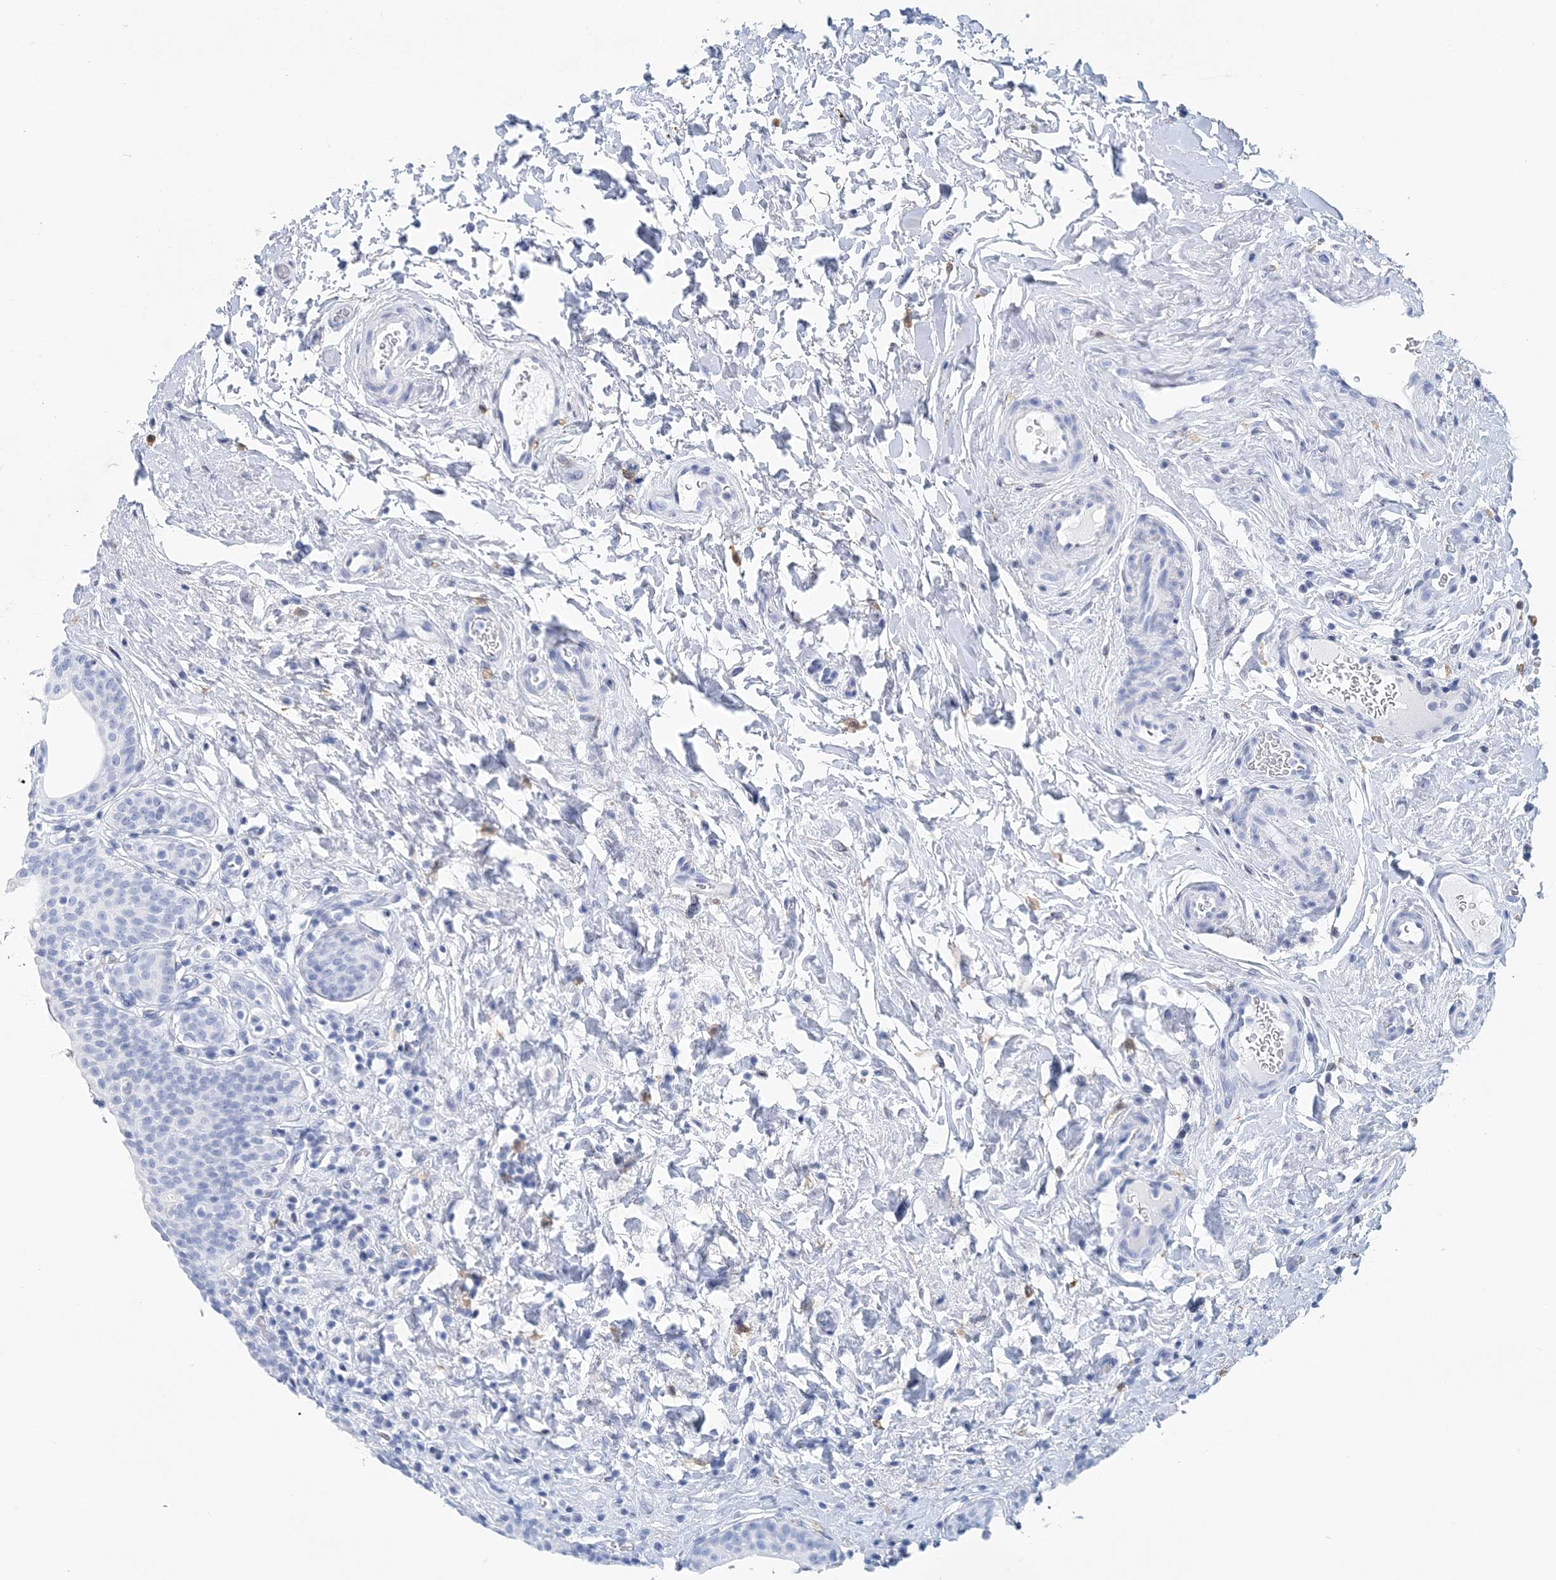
{"staining": {"intensity": "negative", "quantity": "none", "location": "none"}, "tissue": "urinary bladder", "cell_type": "Urothelial cells", "image_type": "normal", "snomed": [{"axis": "morphology", "description": "Normal tissue, NOS"}, {"axis": "topography", "description": "Urinary bladder"}], "caption": "A high-resolution micrograph shows IHC staining of unremarkable urinary bladder, which displays no significant positivity in urothelial cells.", "gene": "NKX6", "patient": {"sex": "male", "age": 83}}